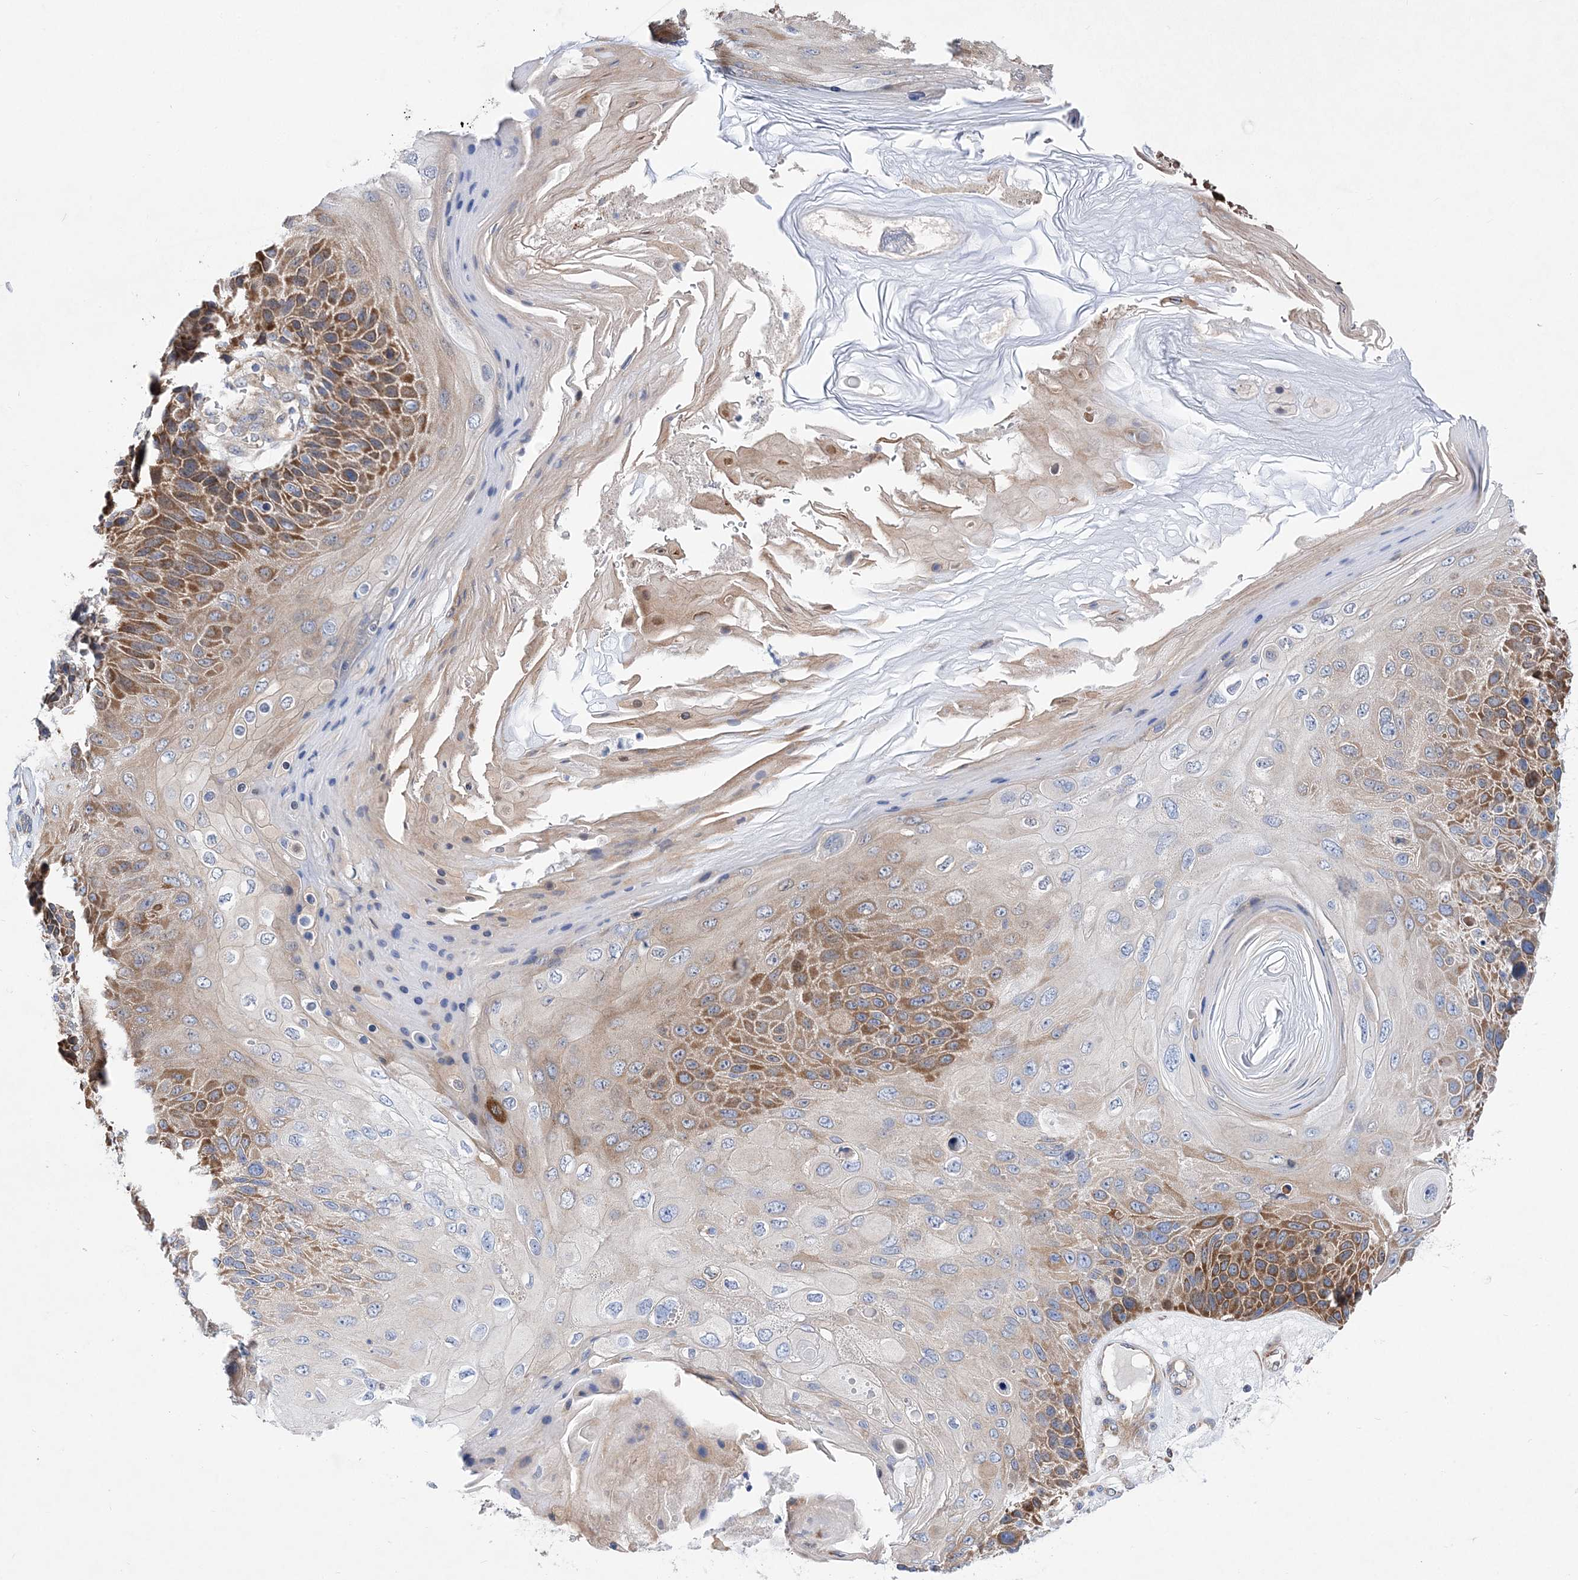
{"staining": {"intensity": "moderate", "quantity": "25%-75%", "location": "cytoplasmic/membranous"}, "tissue": "skin cancer", "cell_type": "Tumor cells", "image_type": "cancer", "snomed": [{"axis": "morphology", "description": "Squamous cell carcinoma, NOS"}, {"axis": "topography", "description": "Skin"}], "caption": "Skin squamous cell carcinoma stained with DAB (3,3'-diaminobenzidine) immunohistochemistry (IHC) demonstrates medium levels of moderate cytoplasmic/membranous staining in approximately 25%-75% of tumor cells. Ihc stains the protein of interest in brown and the nuclei are stained blue.", "gene": "JKAMP", "patient": {"sex": "female", "age": 88}}